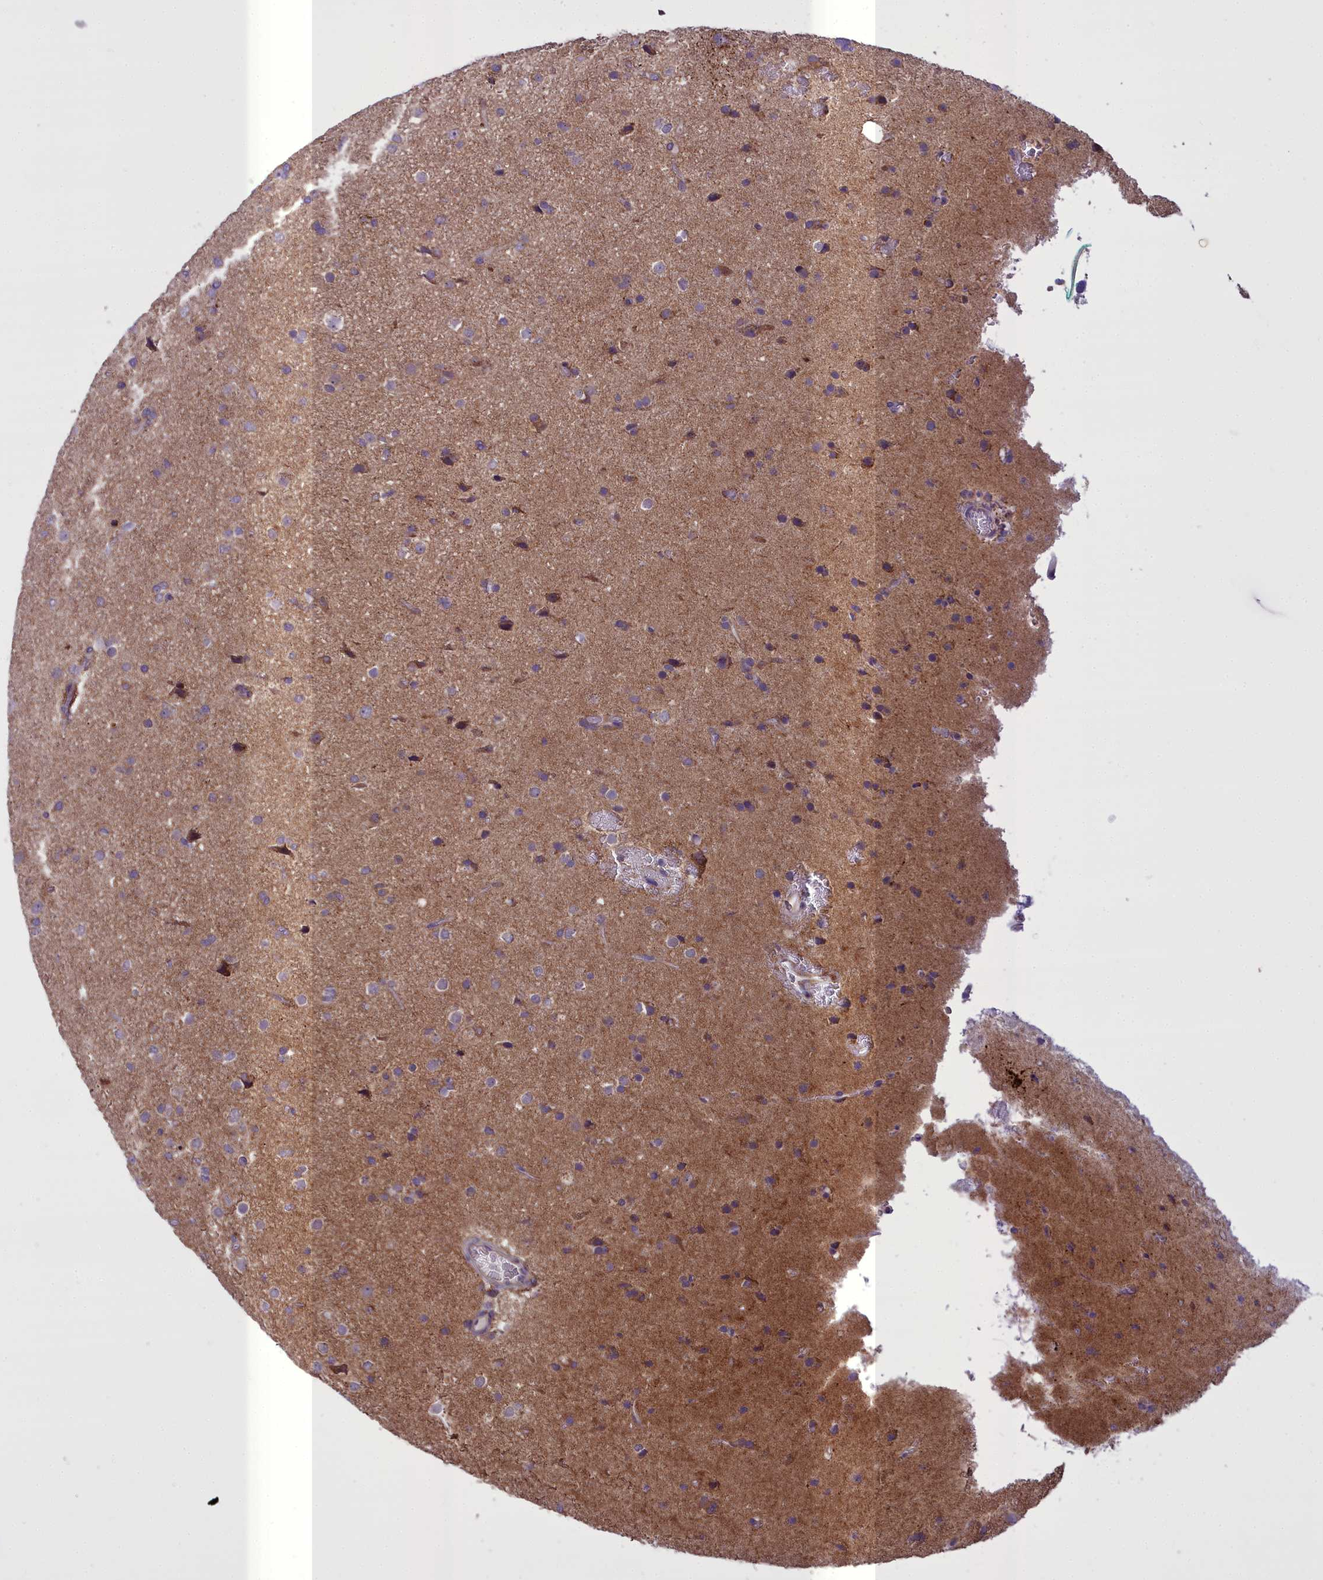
{"staining": {"intensity": "negative", "quantity": "none", "location": "none"}, "tissue": "glioma", "cell_type": "Tumor cells", "image_type": "cancer", "snomed": [{"axis": "morphology", "description": "Glioma, malignant, Low grade"}, {"axis": "topography", "description": "Brain"}], "caption": "An IHC image of glioma is shown. There is no staining in tumor cells of glioma.", "gene": "TBC1D24", "patient": {"sex": "male", "age": 65}}